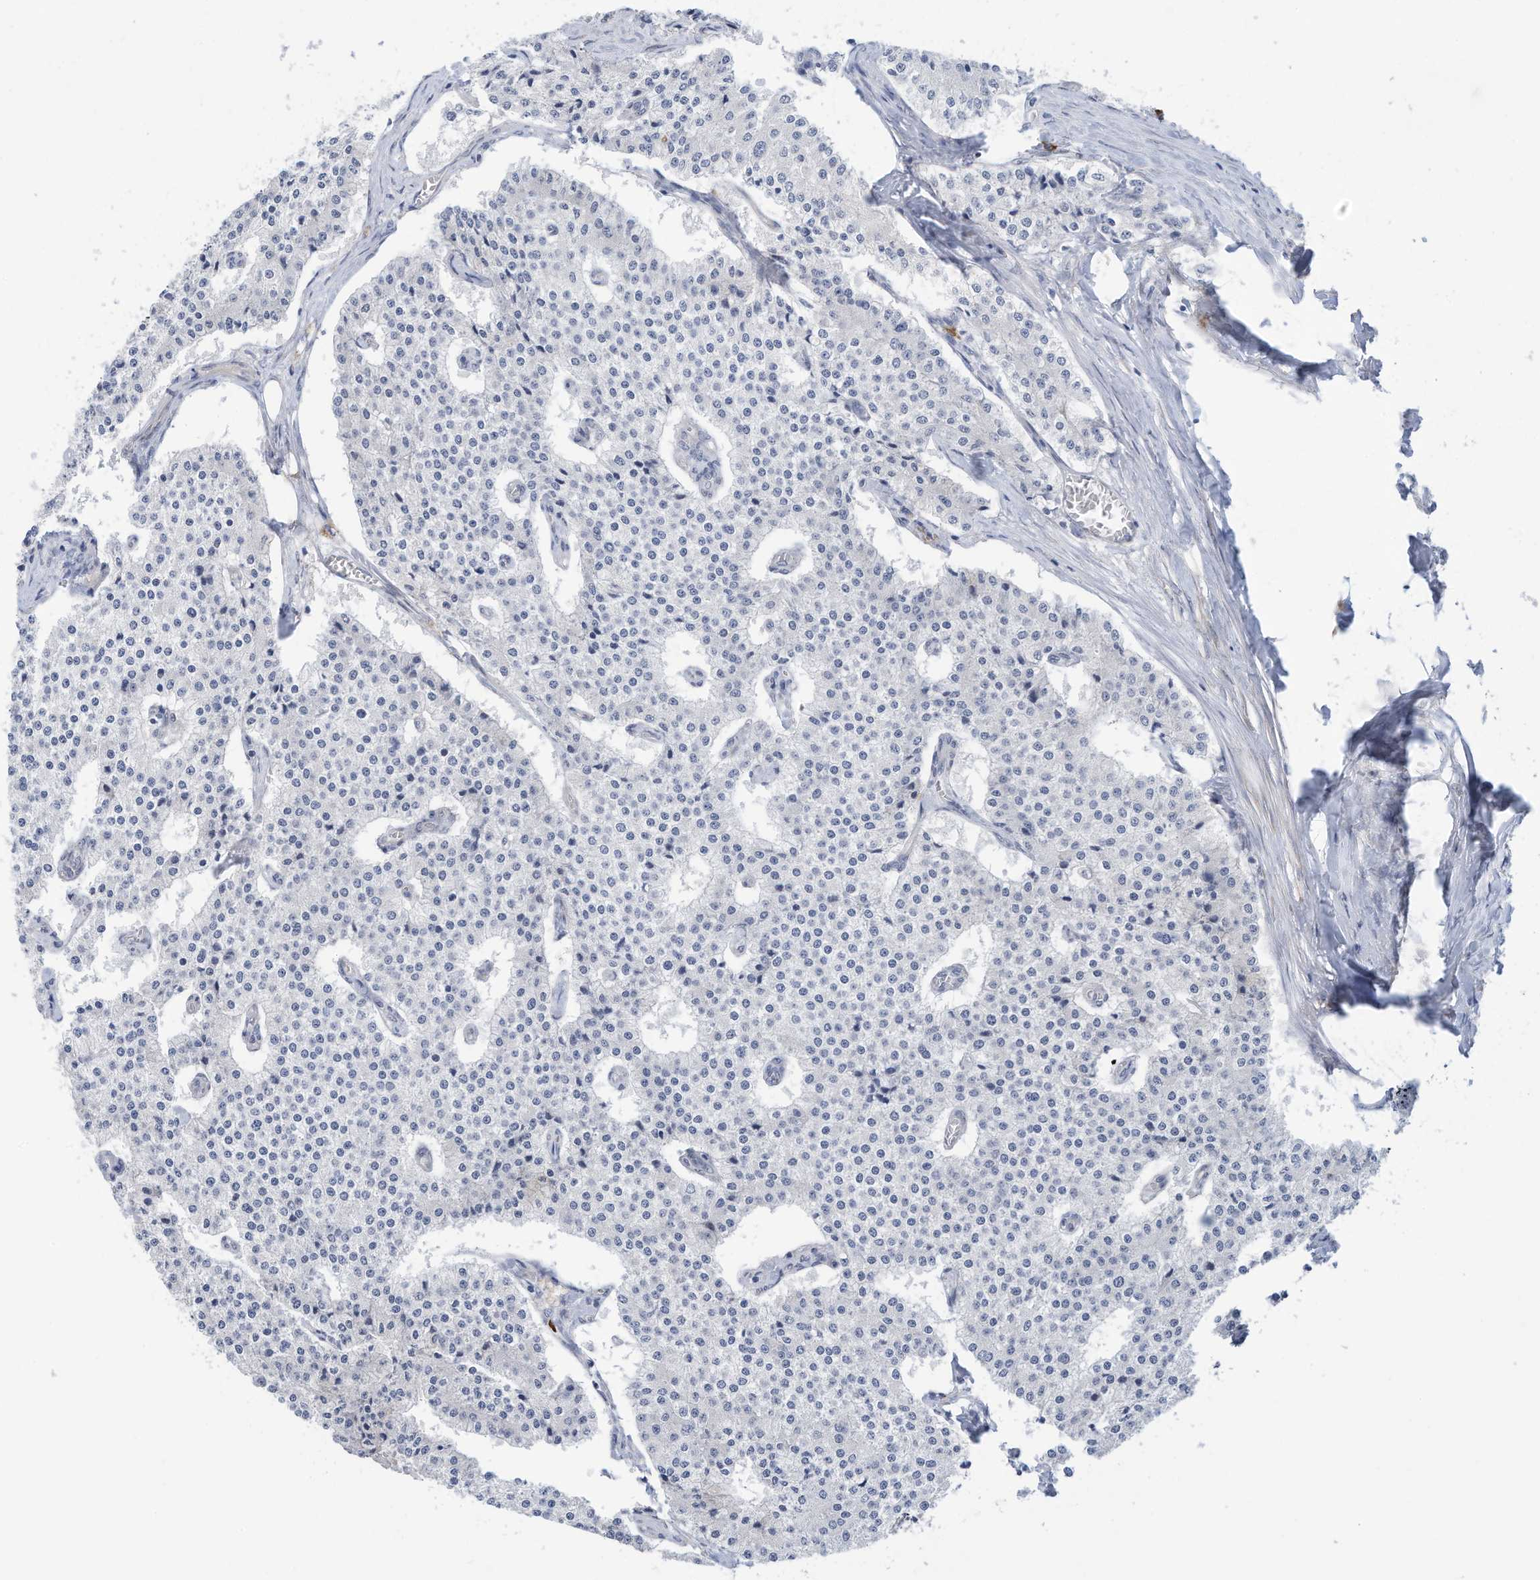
{"staining": {"intensity": "negative", "quantity": "none", "location": "none"}, "tissue": "carcinoid", "cell_type": "Tumor cells", "image_type": "cancer", "snomed": [{"axis": "morphology", "description": "Carcinoid, malignant, NOS"}, {"axis": "topography", "description": "Colon"}], "caption": "High power microscopy histopathology image of an IHC image of carcinoid, revealing no significant expression in tumor cells.", "gene": "ZNF292", "patient": {"sex": "female", "age": 52}}